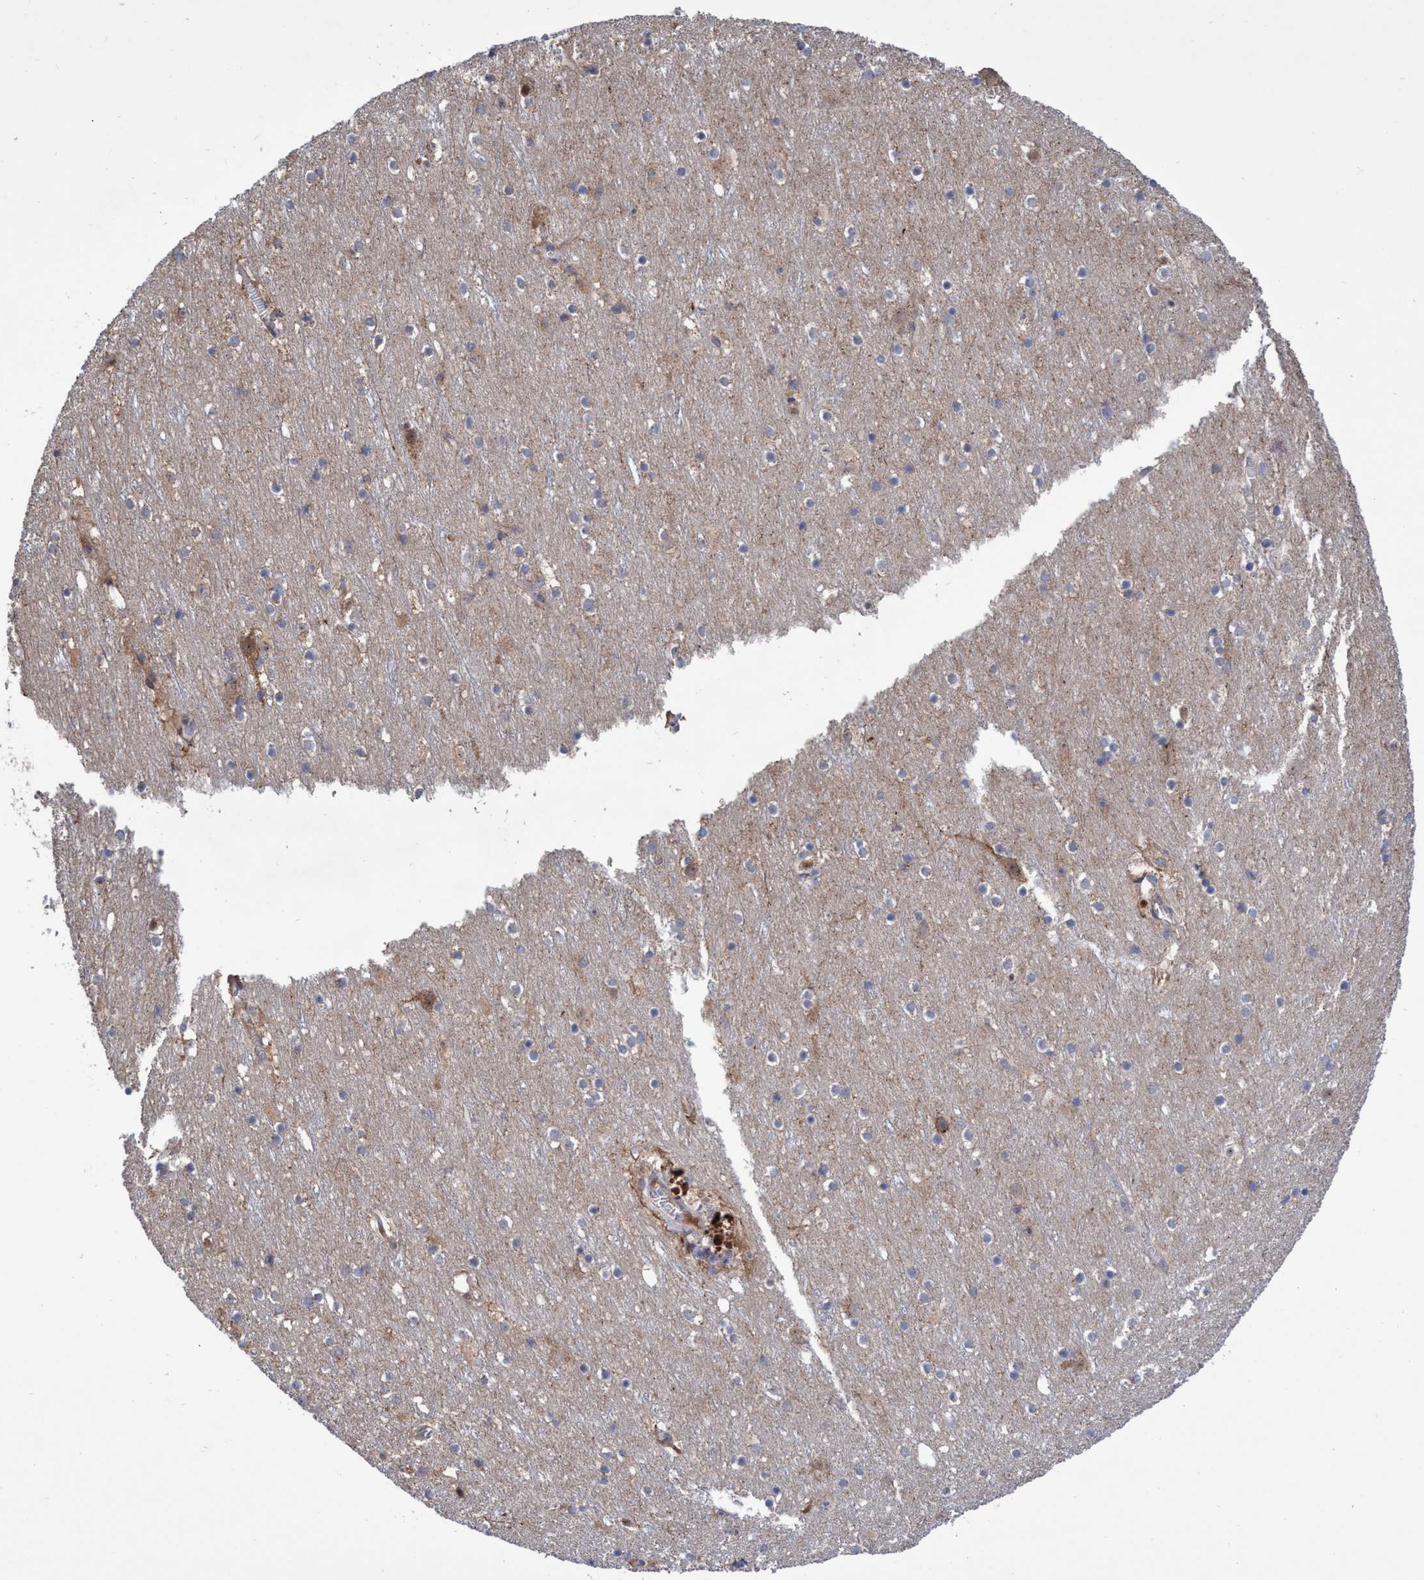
{"staining": {"intensity": "weak", "quantity": ">75%", "location": "cytoplasmic/membranous"}, "tissue": "cerebral cortex", "cell_type": "Endothelial cells", "image_type": "normal", "snomed": [{"axis": "morphology", "description": "Normal tissue, NOS"}, {"axis": "topography", "description": "Cerebral cortex"}], "caption": "This is an image of immunohistochemistry staining of unremarkable cerebral cortex, which shows weak expression in the cytoplasmic/membranous of endothelial cells.", "gene": "P2RY14", "patient": {"sex": "male", "age": 45}}